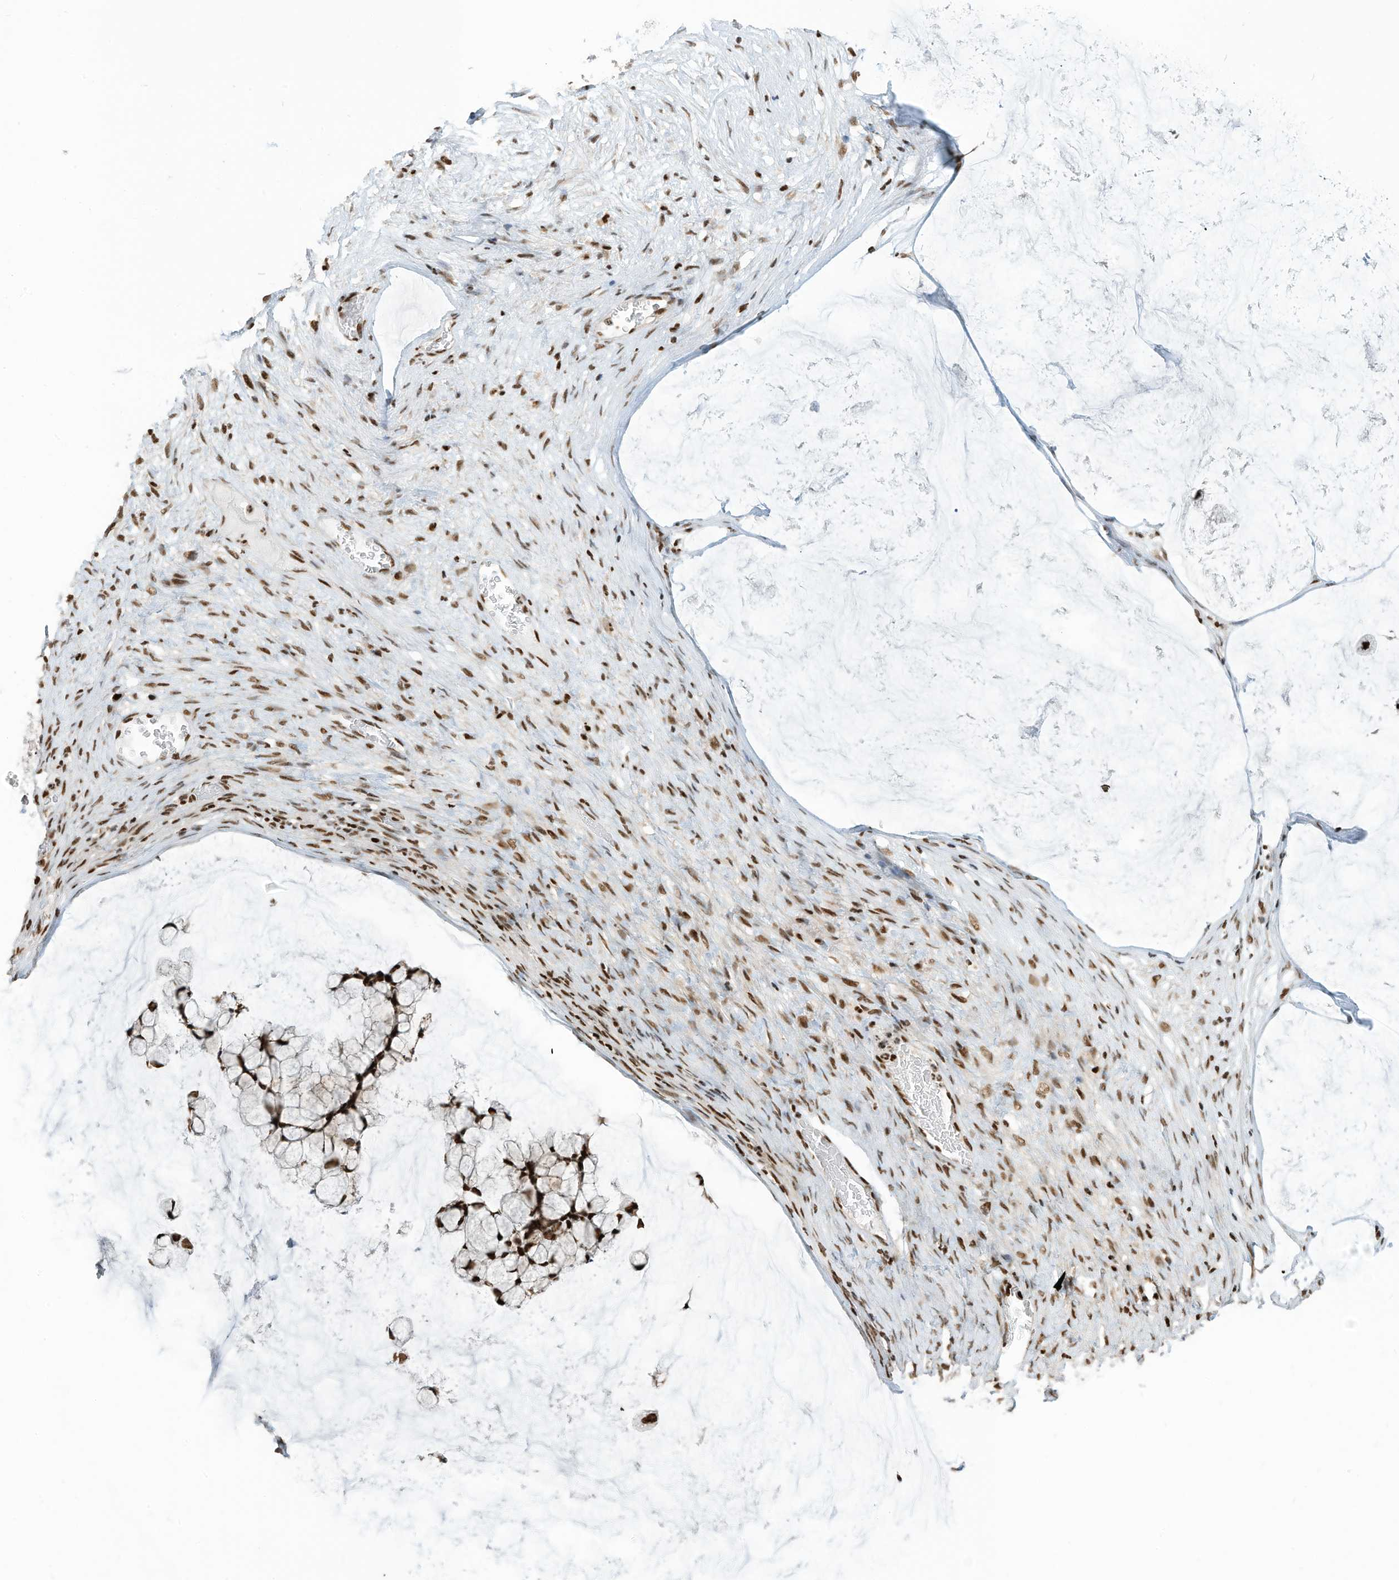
{"staining": {"intensity": "strong", "quantity": ">75%", "location": "nuclear"}, "tissue": "ovarian cancer", "cell_type": "Tumor cells", "image_type": "cancer", "snomed": [{"axis": "morphology", "description": "Cystadenocarcinoma, mucinous, NOS"}, {"axis": "topography", "description": "Ovary"}], "caption": "IHC of ovarian cancer demonstrates high levels of strong nuclear staining in approximately >75% of tumor cells.", "gene": "SAMD15", "patient": {"sex": "female", "age": 42}}